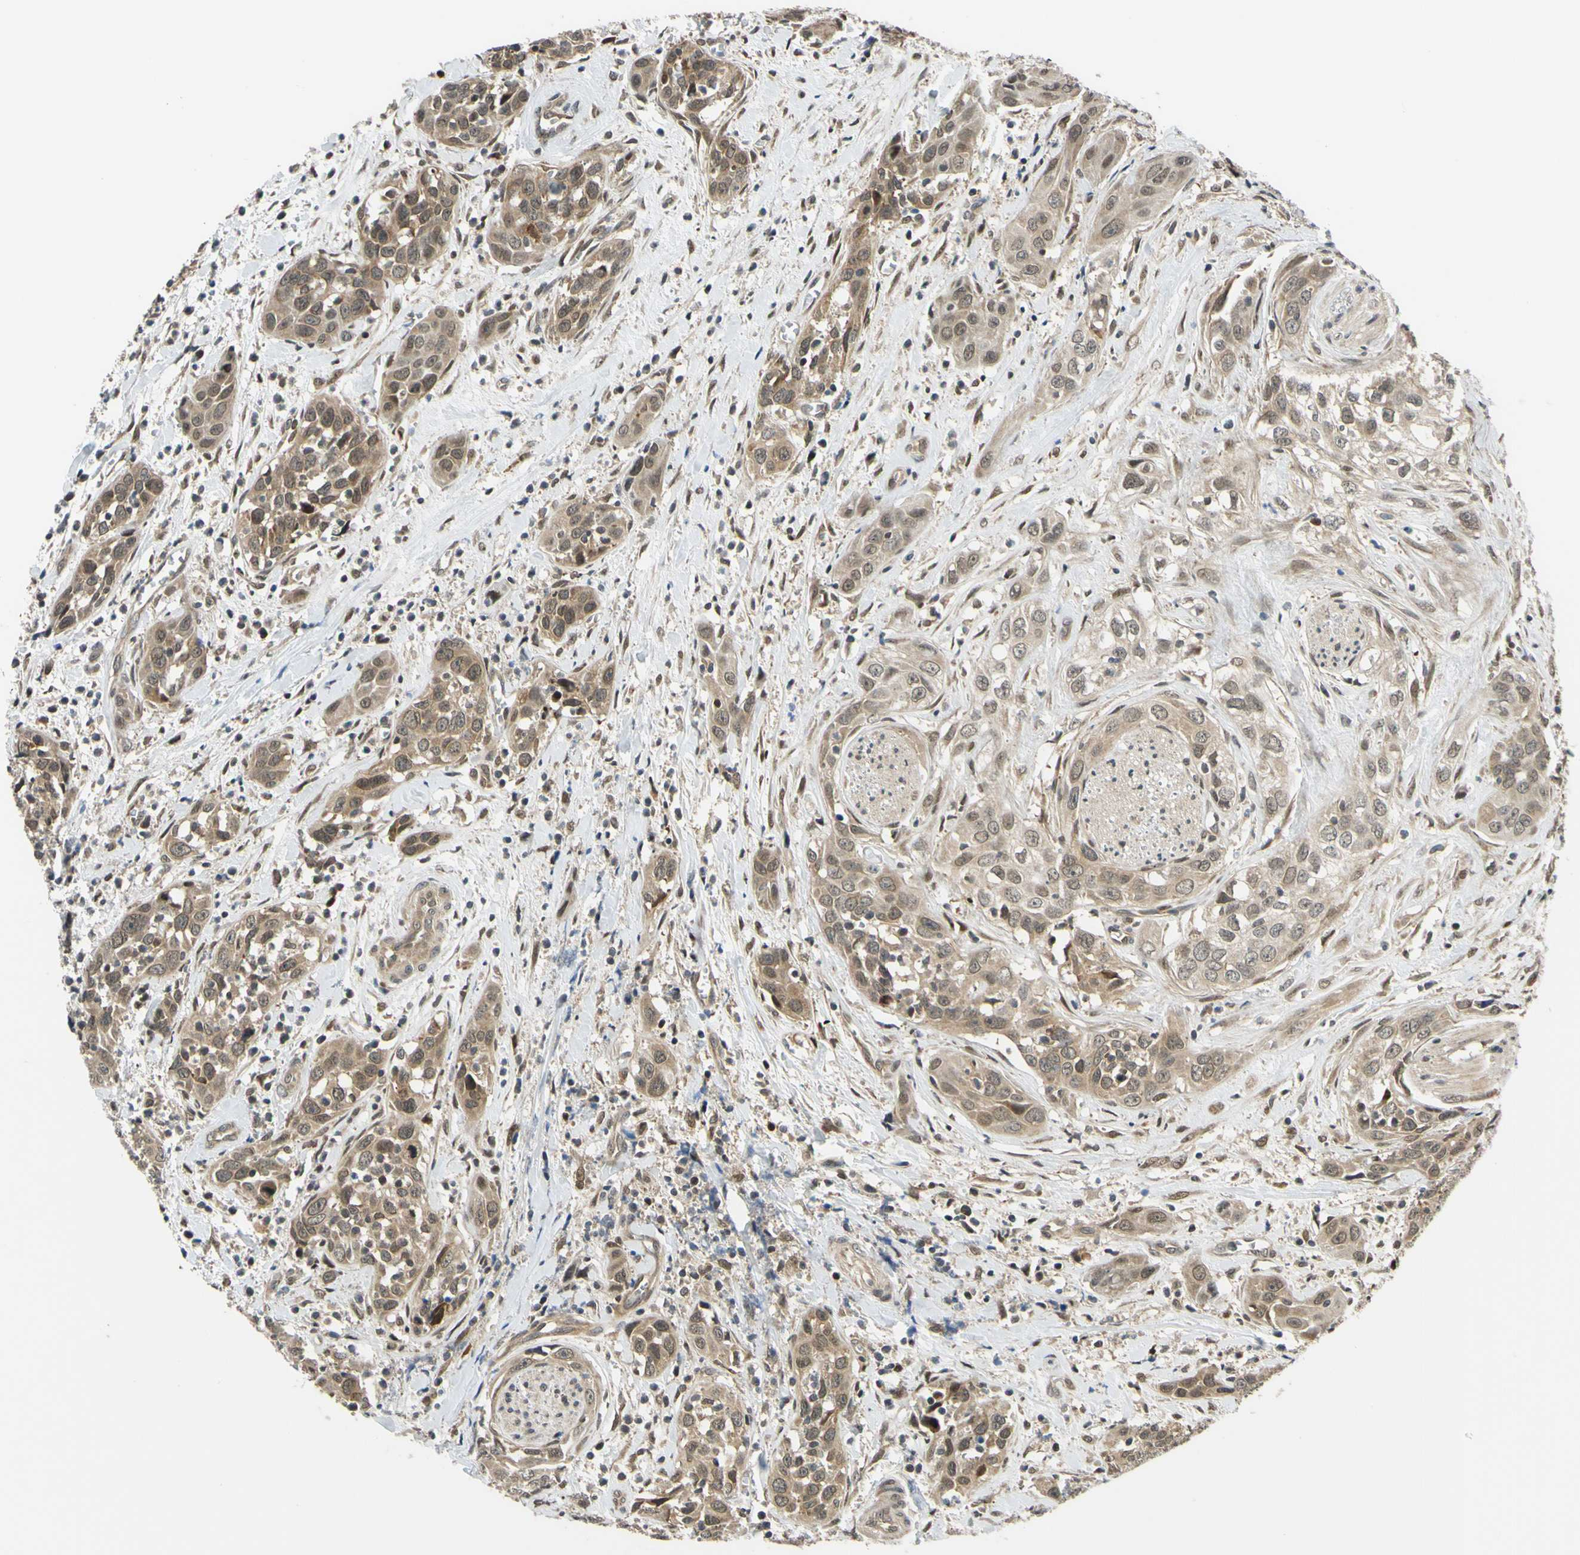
{"staining": {"intensity": "moderate", "quantity": ">75%", "location": "cytoplasmic/membranous,nuclear"}, "tissue": "head and neck cancer", "cell_type": "Tumor cells", "image_type": "cancer", "snomed": [{"axis": "morphology", "description": "Squamous cell carcinoma, NOS"}, {"axis": "topography", "description": "Oral tissue"}, {"axis": "topography", "description": "Head-Neck"}], "caption": "Immunohistochemistry (IHC) photomicrograph of neoplastic tissue: human head and neck cancer stained using IHC shows medium levels of moderate protein expression localized specifically in the cytoplasmic/membranous and nuclear of tumor cells, appearing as a cytoplasmic/membranous and nuclear brown color.", "gene": "ABCC8", "patient": {"sex": "female", "age": 50}}